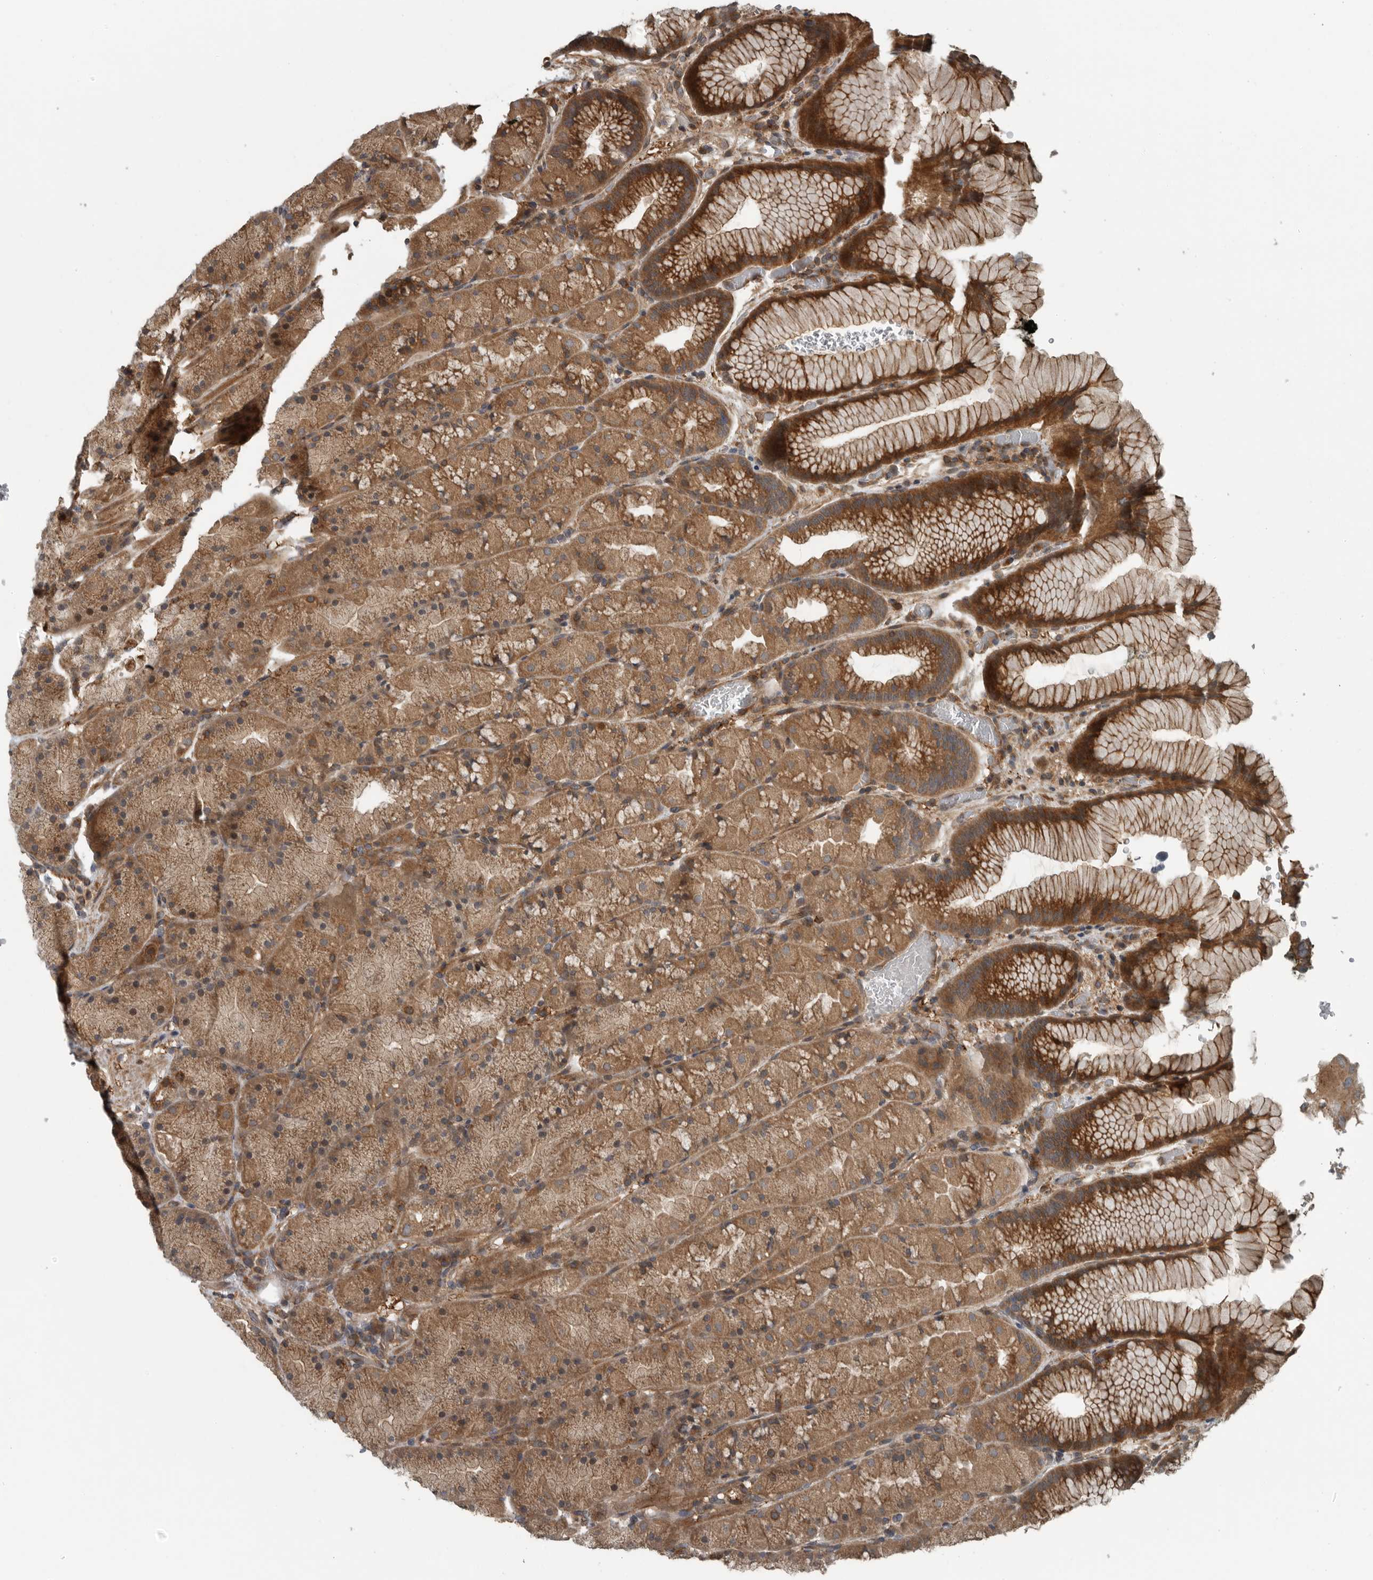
{"staining": {"intensity": "strong", "quantity": "25%-75%", "location": "cytoplasmic/membranous"}, "tissue": "stomach", "cell_type": "Glandular cells", "image_type": "normal", "snomed": [{"axis": "morphology", "description": "Normal tissue, NOS"}, {"axis": "topography", "description": "Stomach, upper"}, {"axis": "topography", "description": "Stomach"}], "caption": "Immunohistochemical staining of normal stomach demonstrates 25%-75% levels of strong cytoplasmic/membranous protein expression in approximately 25%-75% of glandular cells. The staining was performed using DAB (3,3'-diaminobenzidine), with brown indicating positive protein expression. Nuclei are stained blue with hematoxylin.", "gene": "AMFR", "patient": {"sex": "male", "age": 48}}